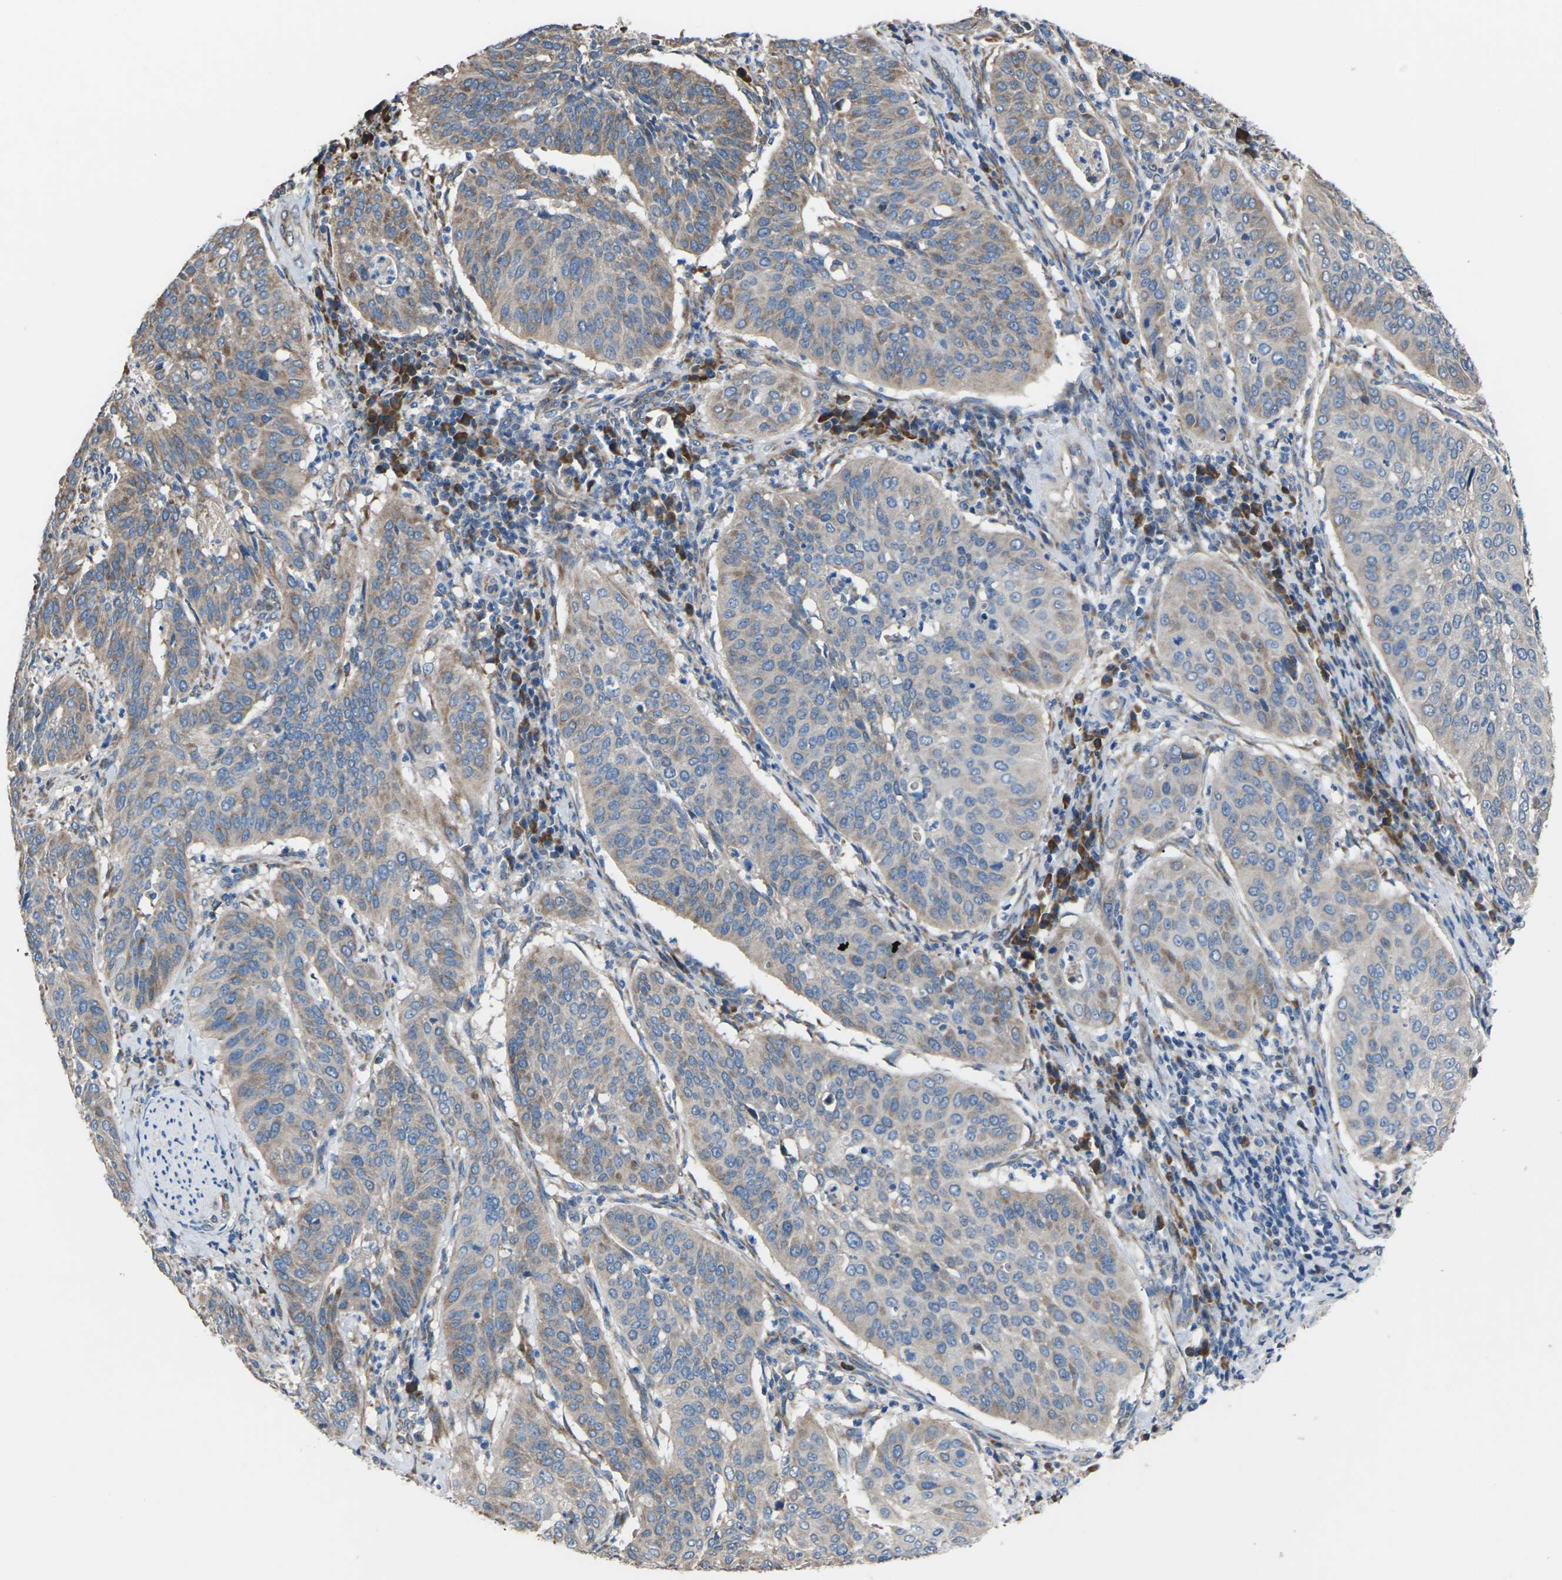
{"staining": {"intensity": "moderate", "quantity": "<25%", "location": "cytoplasmic/membranous"}, "tissue": "cervical cancer", "cell_type": "Tumor cells", "image_type": "cancer", "snomed": [{"axis": "morphology", "description": "Normal tissue, NOS"}, {"axis": "morphology", "description": "Squamous cell carcinoma, NOS"}, {"axis": "topography", "description": "Cervix"}], "caption": "IHC micrograph of neoplastic tissue: cervical squamous cell carcinoma stained using IHC displays low levels of moderate protein expression localized specifically in the cytoplasmic/membranous of tumor cells, appearing as a cytoplasmic/membranous brown color.", "gene": "KLHDC8B", "patient": {"sex": "female", "age": 39}}